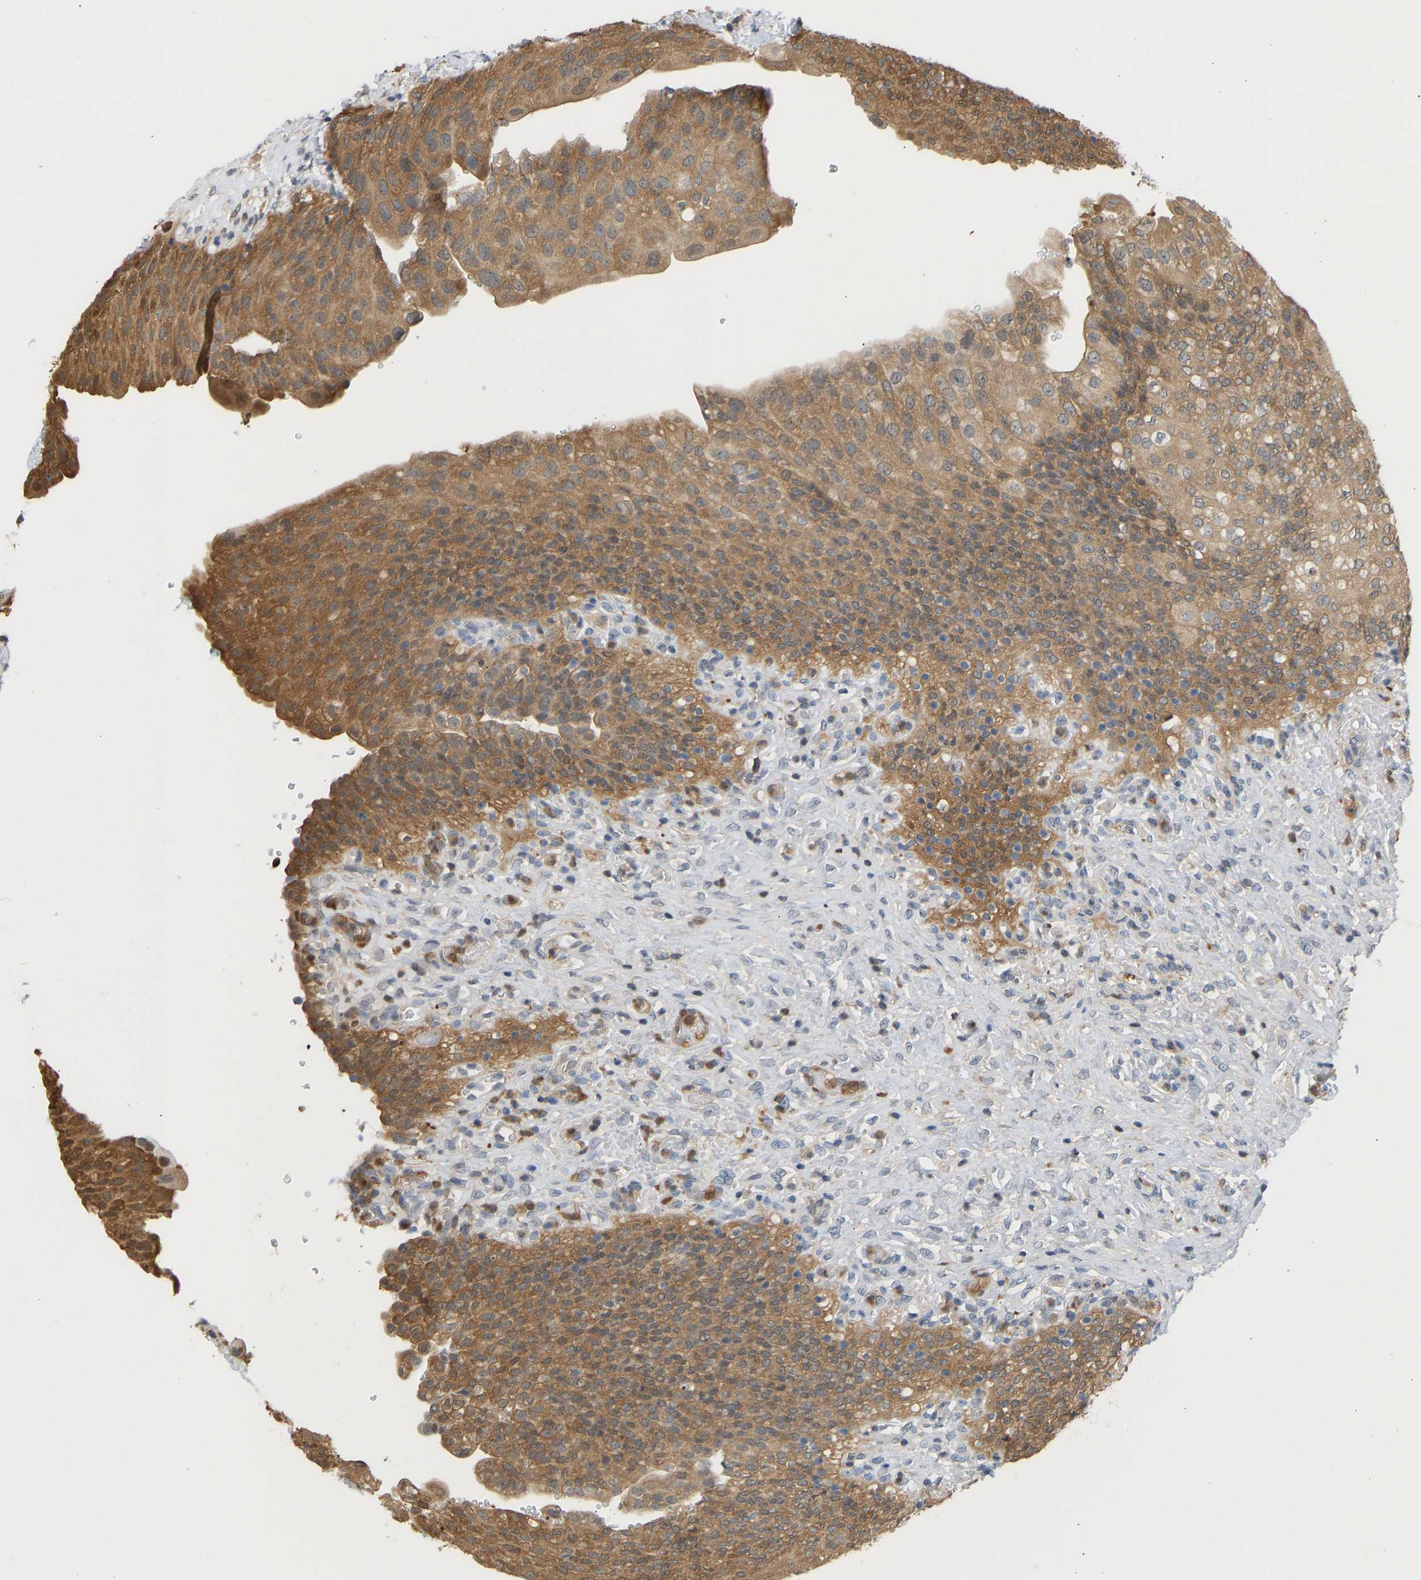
{"staining": {"intensity": "moderate", "quantity": ">75%", "location": "cytoplasmic/membranous"}, "tissue": "urinary bladder", "cell_type": "Urothelial cells", "image_type": "normal", "snomed": [{"axis": "morphology", "description": "Urothelial carcinoma, High grade"}, {"axis": "topography", "description": "Urinary bladder"}], "caption": "Urinary bladder was stained to show a protein in brown. There is medium levels of moderate cytoplasmic/membranous expression in approximately >75% of urothelial cells. (Stains: DAB in brown, nuclei in blue, Microscopy: brightfield microscopy at high magnification).", "gene": "ENO1", "patient": {"sex": "male", "age": 46}}